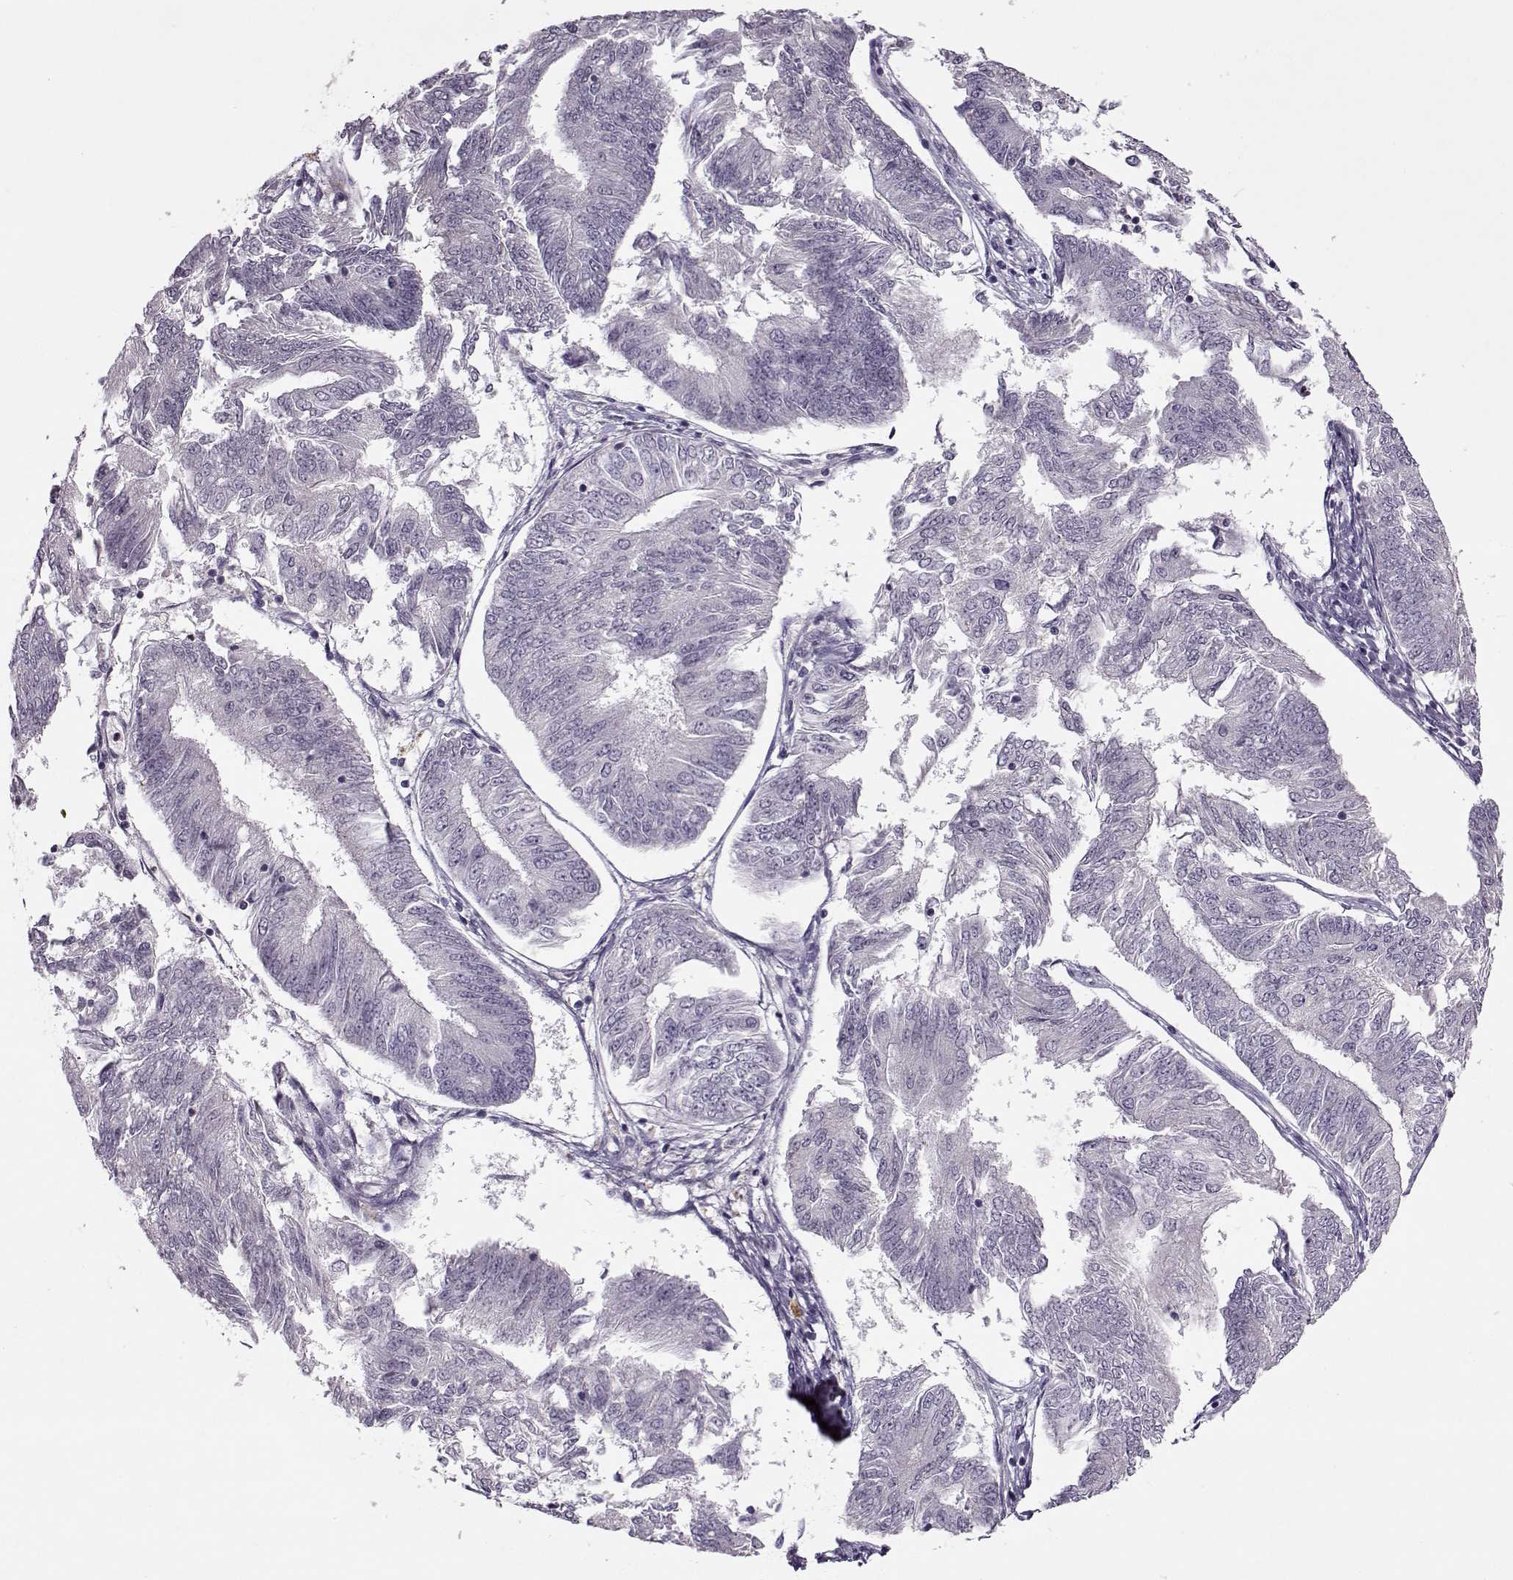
{"staining": {"intensity": "negative", "quantity": "none", "location": "none"}, "tissue": "endometrial cancer", "cell_type": "Tumor cells", "image_type": "cancer", "snomed": [{"axis": "morphology", "description": "Adenocarcinoma, NOS"}, {"axis": "topography", "description": "Endometrium"}], "caption": "Image shows no significant protein expression in tumor cells of endometrial cancer.", "gene": "ACOT11", "patient": {"sex": "female", "age": 58}}